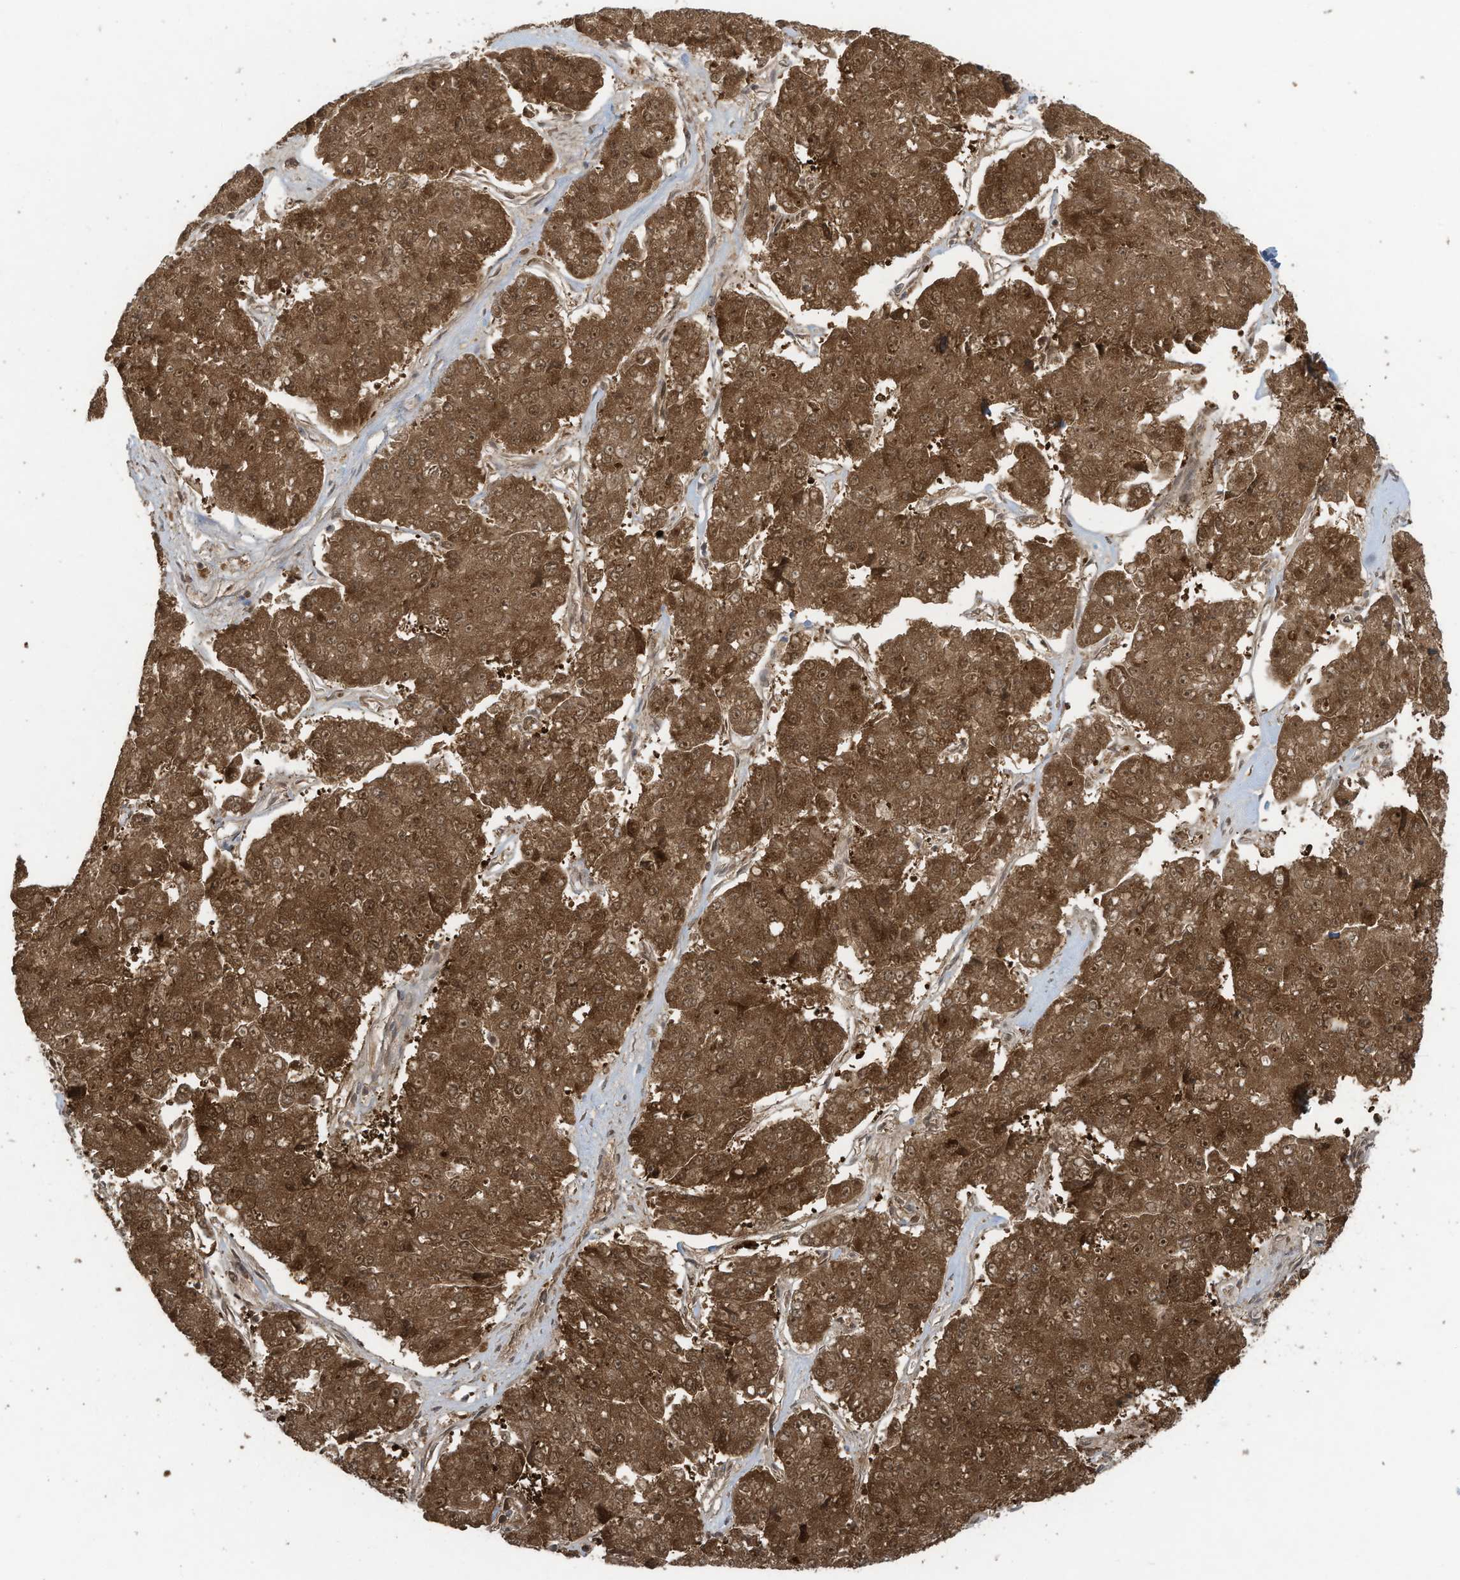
{"staining": {"intensity": "moderate", "quantity": ">75%", "location": "cytoplasmic/membranous,nuclear"}, "tissue": "pancreatic cancer", "cell_type": "Tumor cells", "image_type": "cancer", "snomed": [{"axis": "morphology", "description": "Adenocarcinoma, NOS"}, {"axis": "topography", "description": "Pancreas"}], "caption": "Immunohistochemical staining of human pancreatic cancer shows moderate cytoplasmic/membranous and nuclear protein expression in approximately >75% of tumor cells.", "gene": "OLA1", "patient": {"sex": "male", "age": 50}}